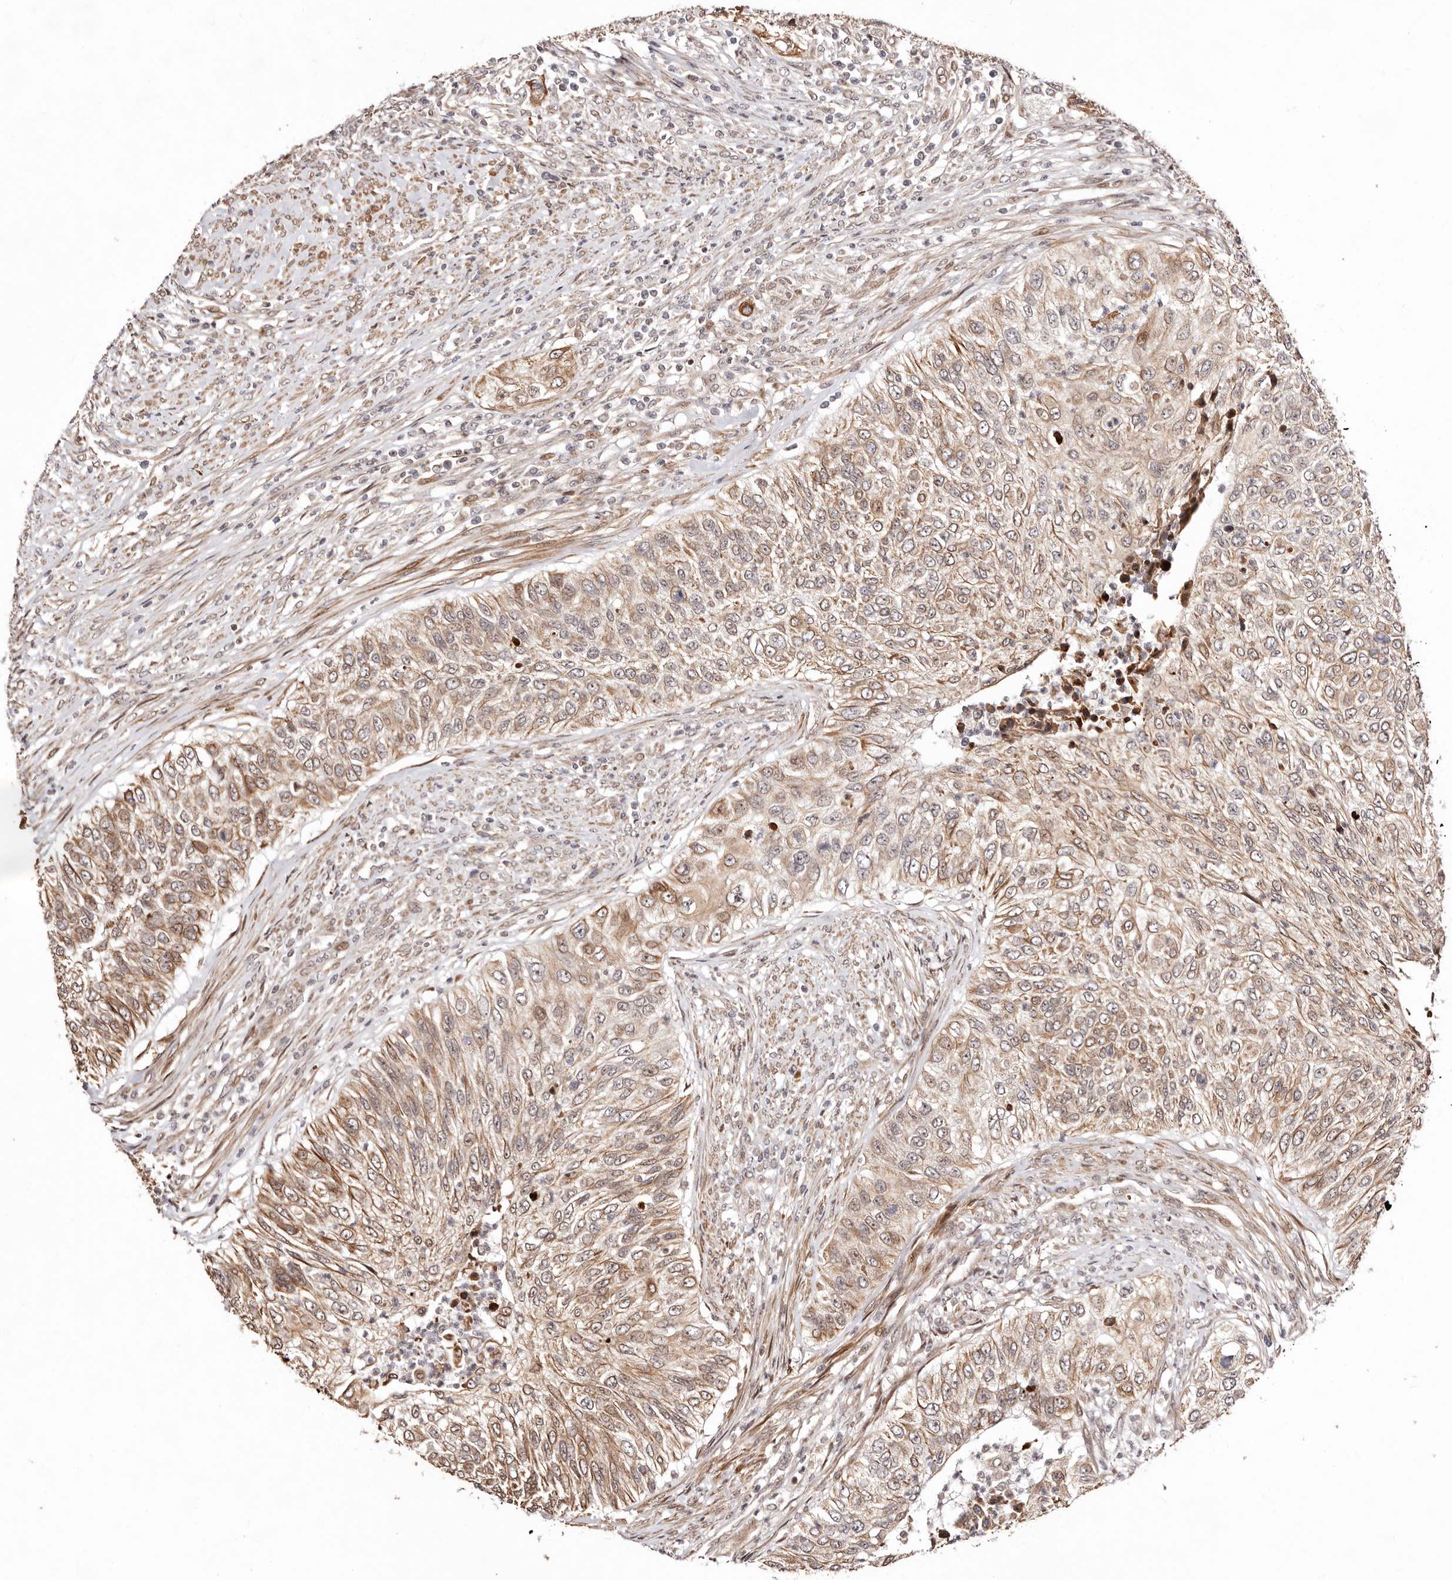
{"staining": {"intensity": "moderate", "quantity": ">75%", "location": "cytoplasmic/membranous"}, "tissue": "urothelial cancer", "cell_type": "Tumor cells", "image_type": "cancer", "snomed": [{"axis": "morphology", "description": "Urothelial carcinoma, High grade"}, {"axis": "topography", "description": "Urinary bladder"}], "caption": "The micrograph shows immunohistochemical staining of urothelial carcinoma (high-grade). There is moderate cytoplasmic/membranous staining is identified in approximately >75% of tumor cells.", "gene": "HIVEP3", "patient": {"sex": "female", "age": 60}}